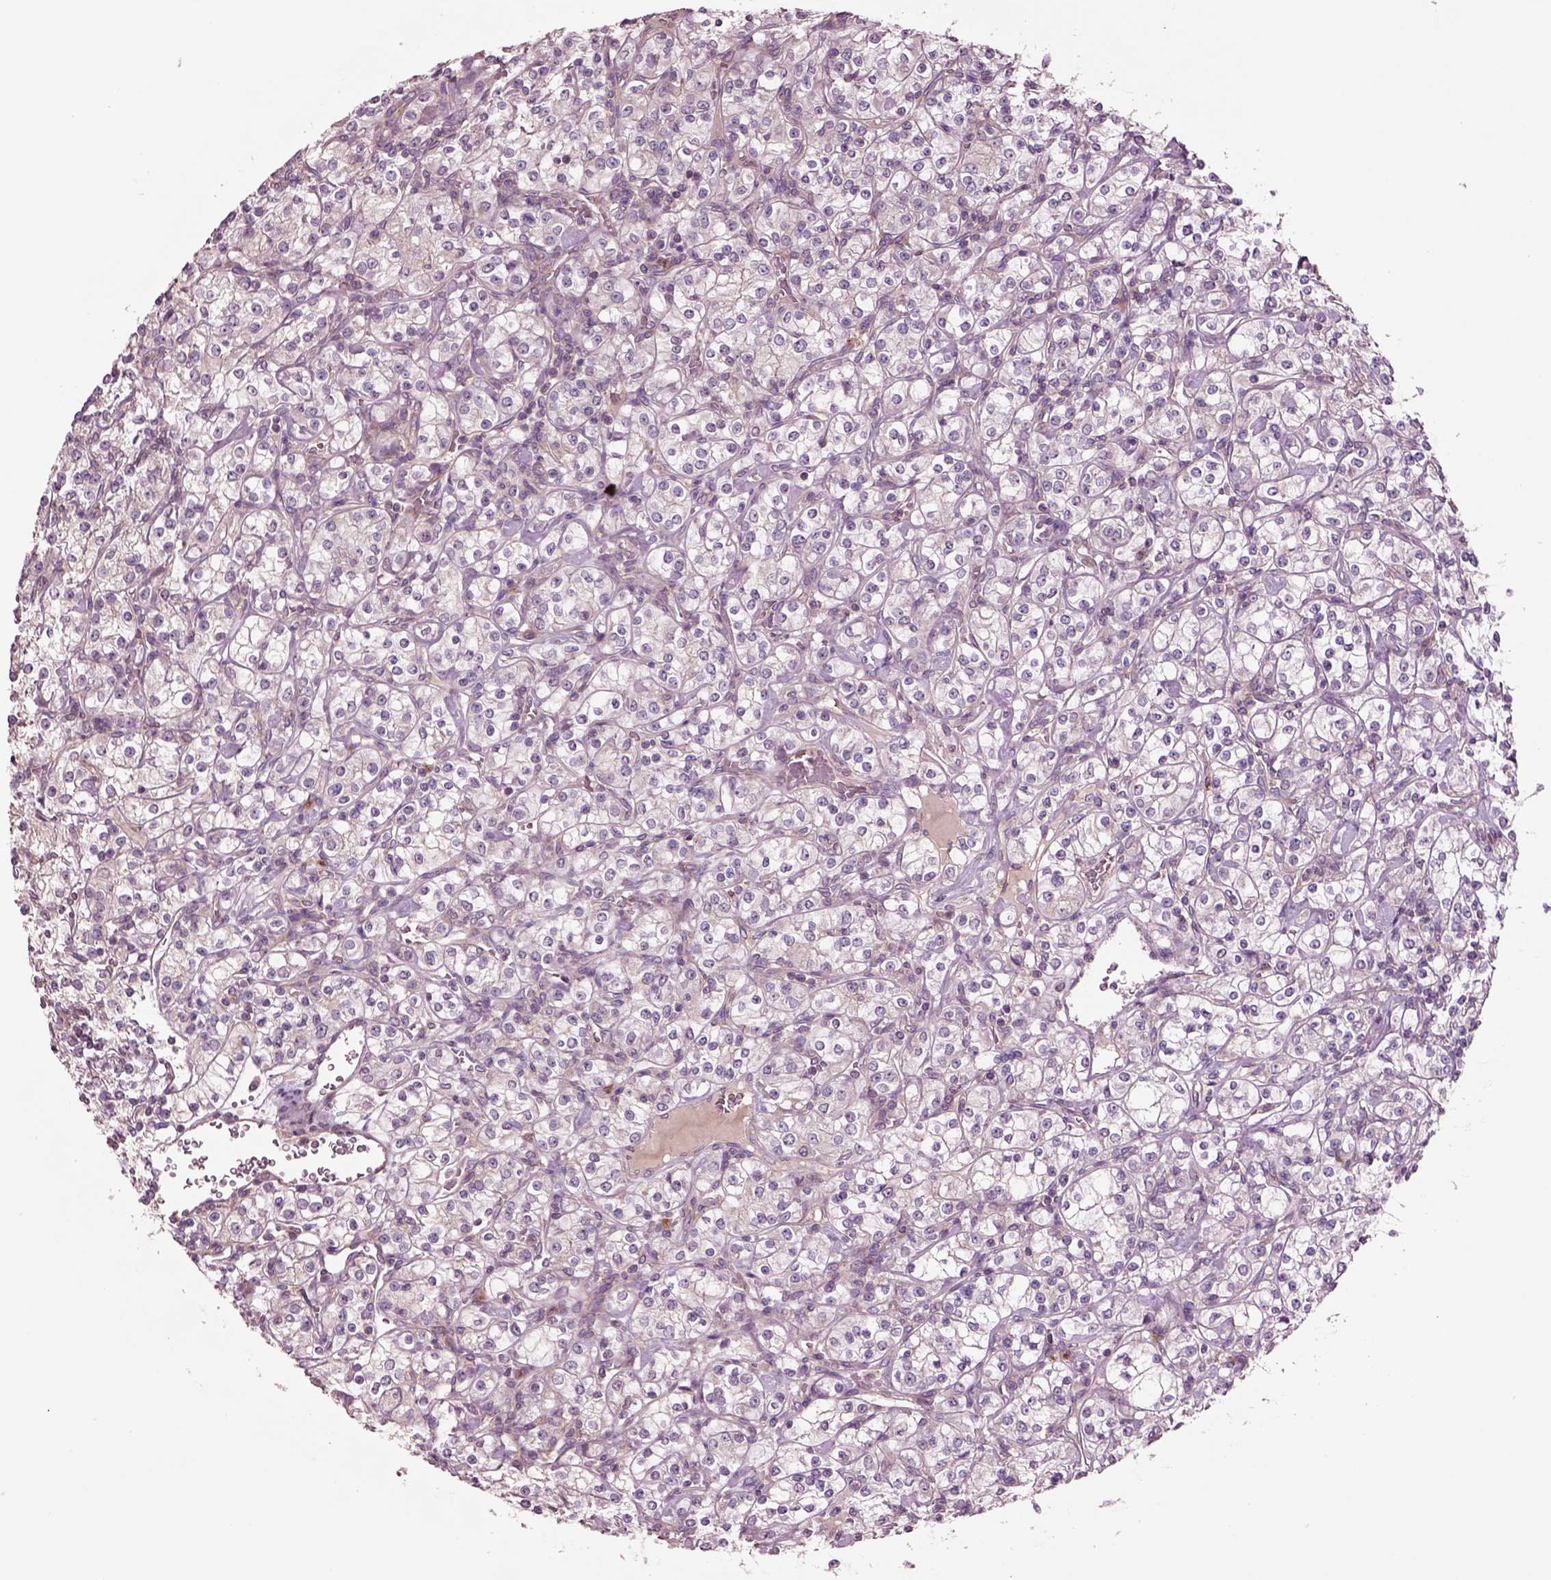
{"staining": {"intensity": "negative", "quantity": "none", "location": "none"}, "tissue": "renal cancer", "cell_type": "Tumor cells", "image_type": "cancer", "snomed": [{"axis": "morphology", "description": "Adenocarcinoma, NOS"}, {"axis": "topography", "description": "Kidney"}], "caption": "High magnification brightfield microscopy of renal cancer (adenocarcinoma) stained with DAB (3,3'-diaminobenzidine) (brown) and counterstained with hematoxylin (blue): tumor cells show no significant positivity.", "gene": "SEC23A", "patient": {"sex": "male", "age": 77}}